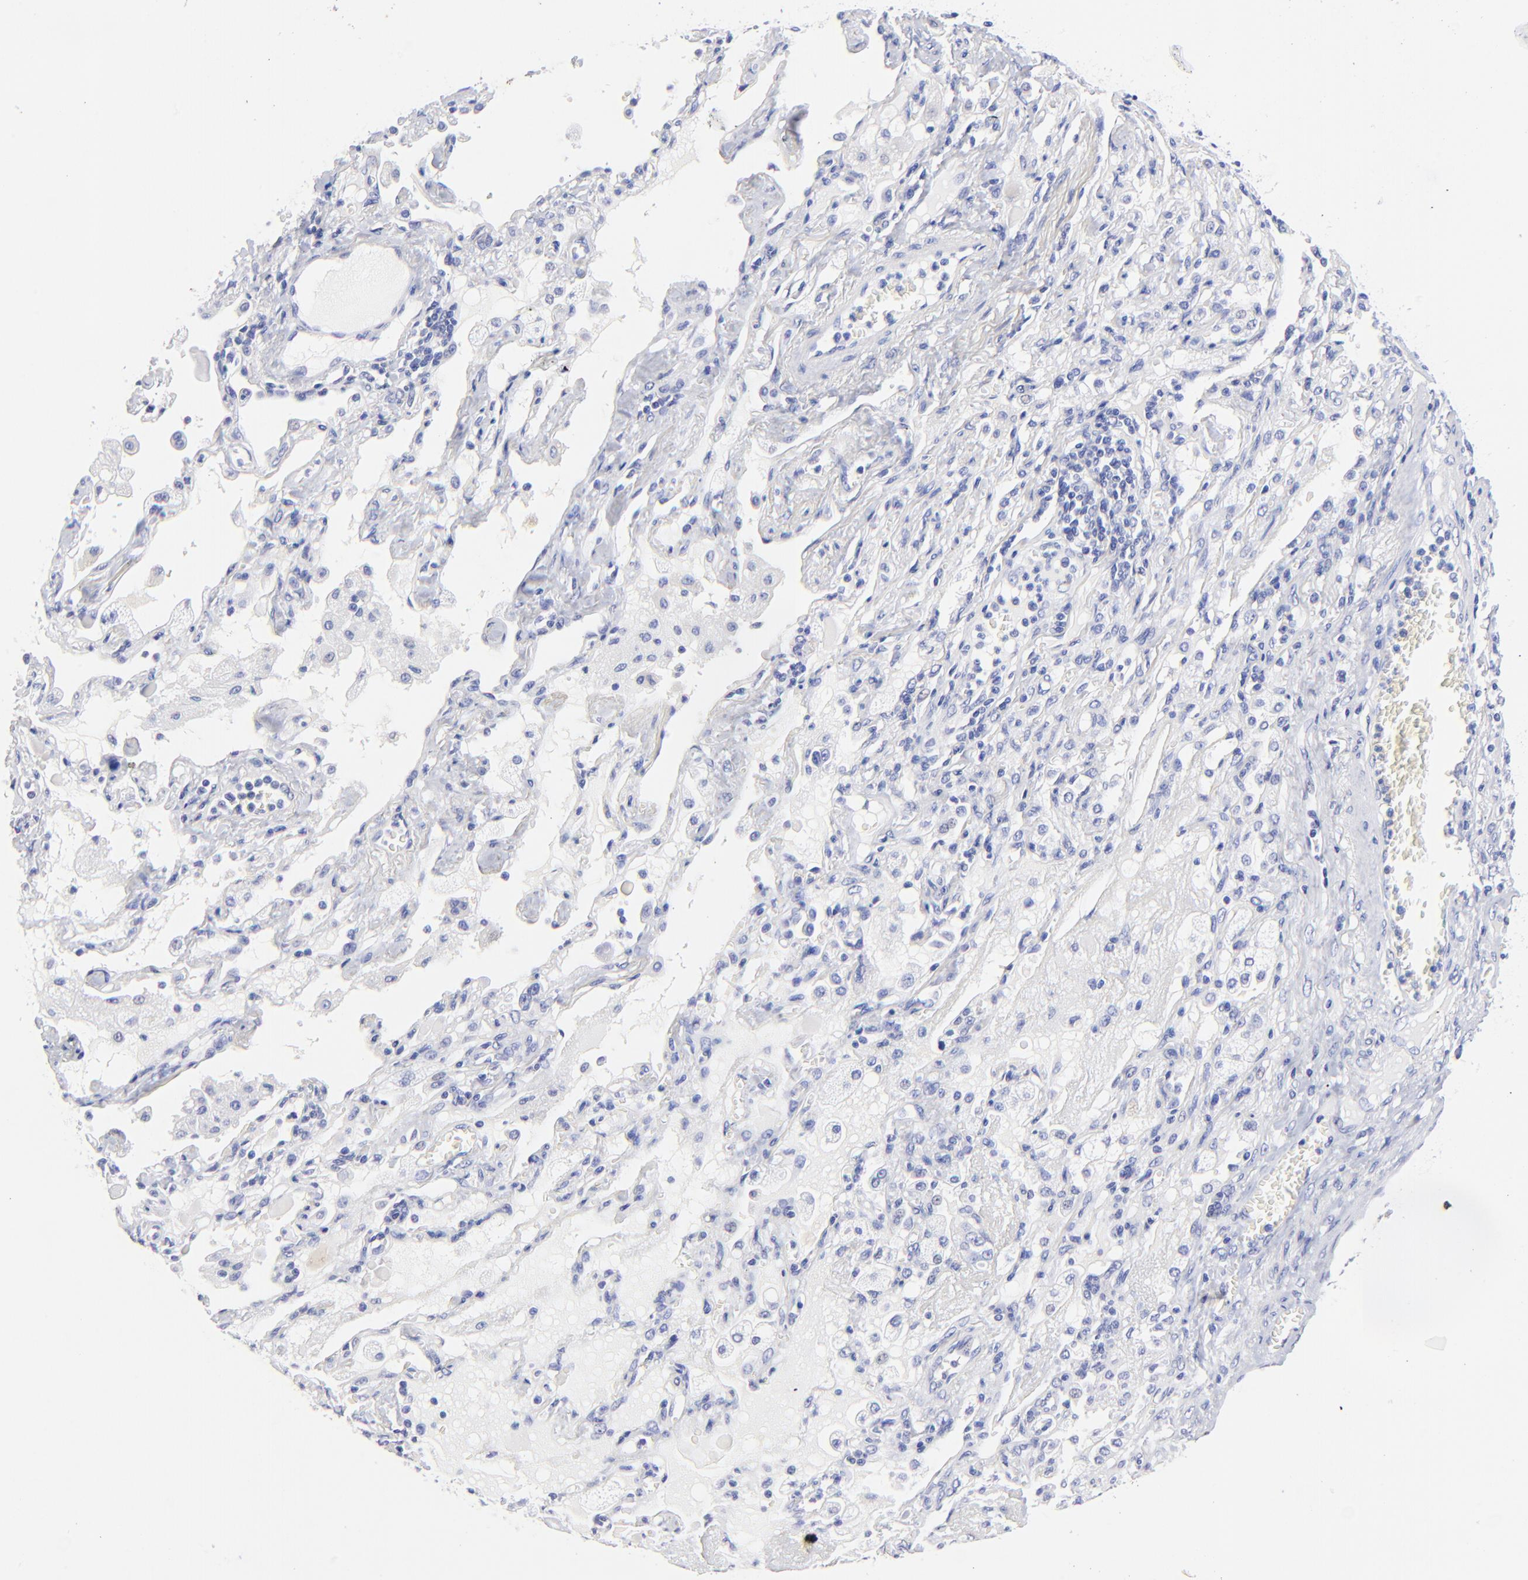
{"staining": {"intensity": "negative", "quantity": "none", "location": "none"}, "tissue": "lung cancer", "cell_type": "Tumor cells", "image_type": "cancer", "snomed": [{"axis": "morphology", "description": "Squamous cell carcinoma, NOS"}, {"axis": "topography", "description": "Lung"}], "caption": "Human squamous cell carcinoma (lung) stained for a protein using IHC shows no expression in tumor cells.", "gene": "HORMAD2", "patient": {"sex": "female", "age": 76}}